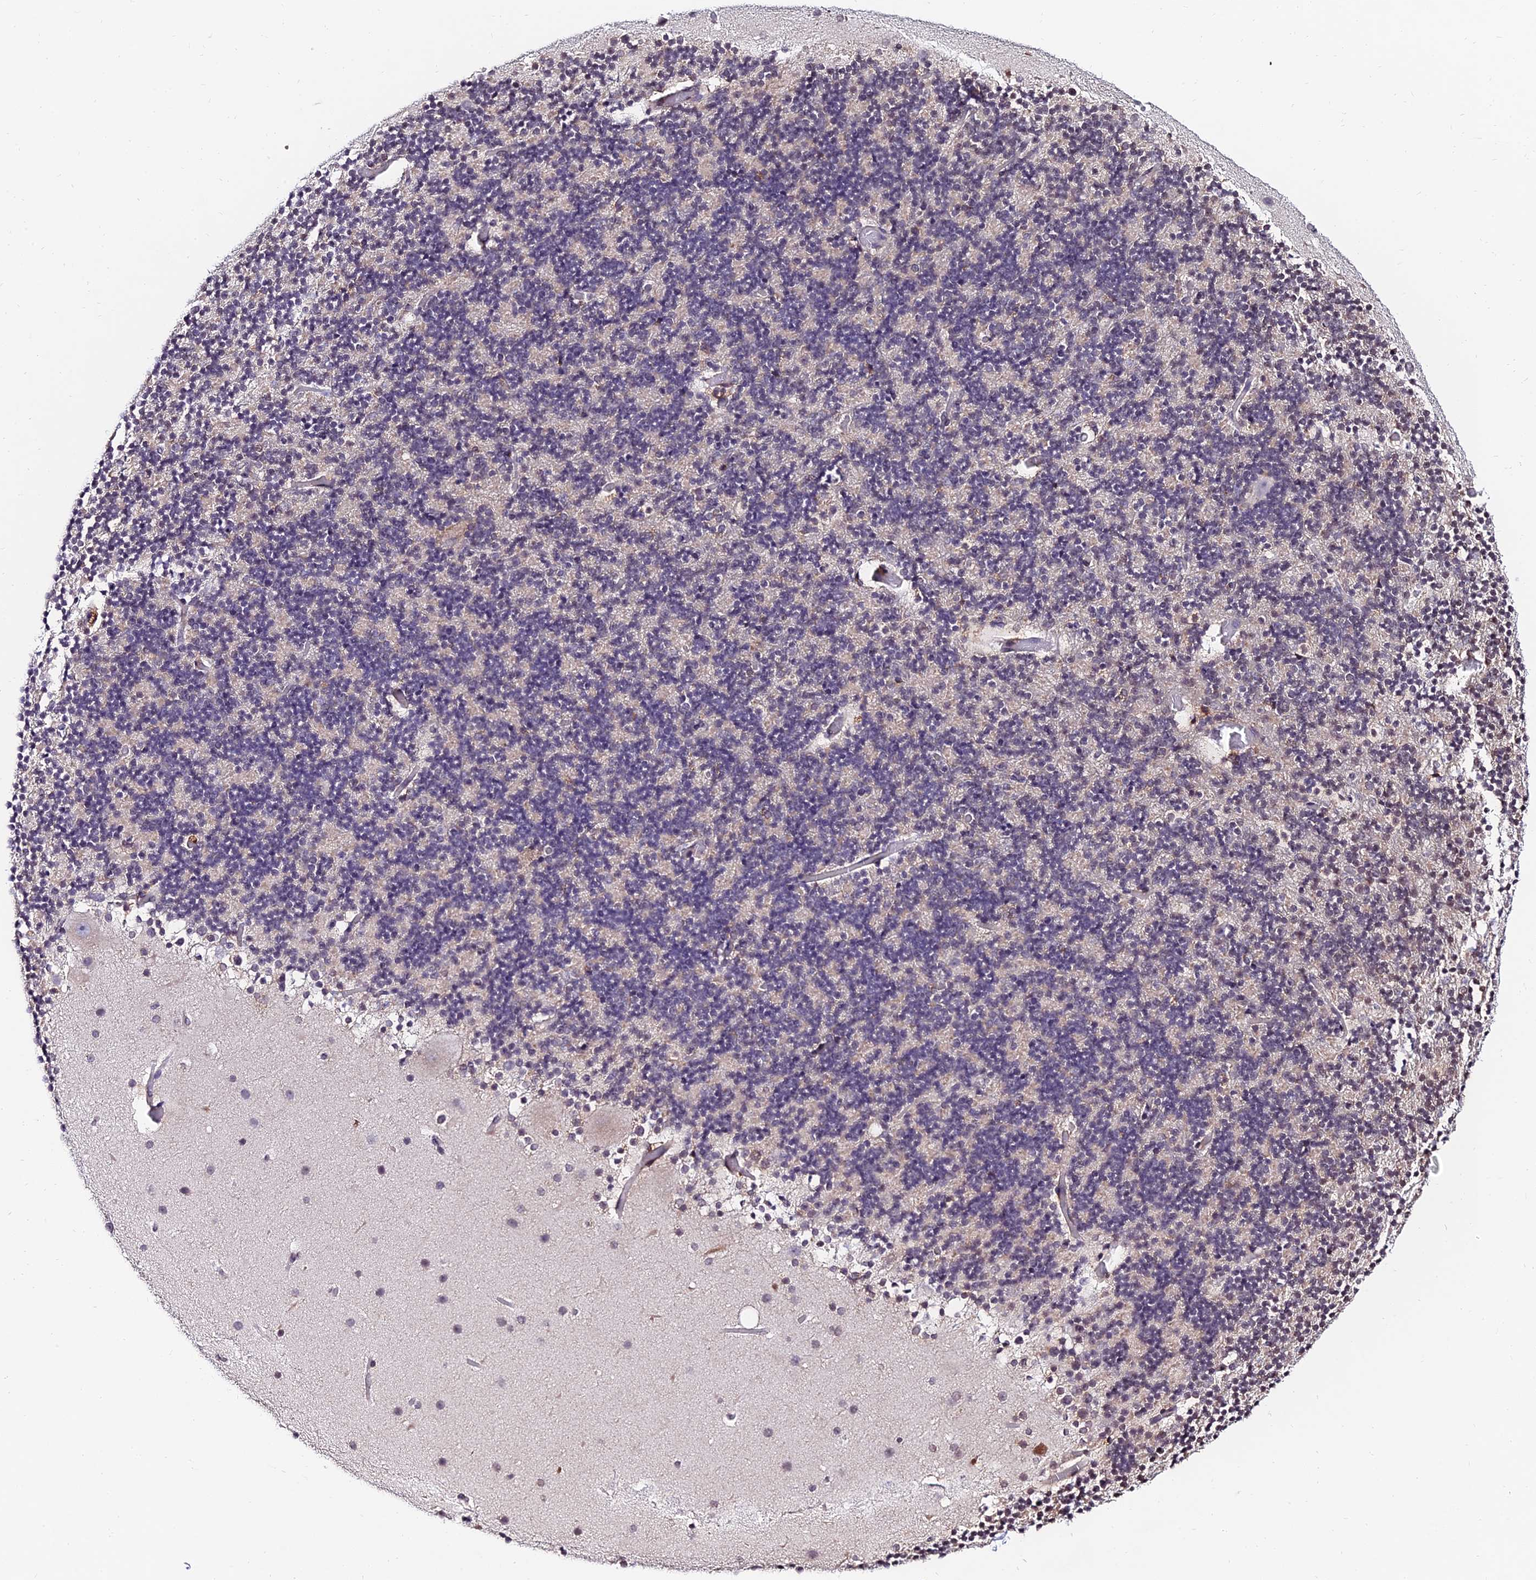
{"staining": {"intensity": "negative", "quantity": "none", "location": "none"}, "tissue": "cerebellum", "cell_type": "Cells in granular layer", "image_type": "normal", "snomed": [{"axis": "morphology", "description": "Normal tissue, NOS"}, {"axis": "topography", "description": "Cerebellum"}], "caption": "Immunohistochemistry histopathology image of unremarkable cerebellum: cerebellum stained with DAB displays no significant protein expression in cells in granular layer. (Stains: DAB immunohistochemistry with hematoxylin counter stain, Microscopy: brightfield microscopy at high magnification).", "gene": "CDNF", "patient": {"sex": "male", "age": 57}}